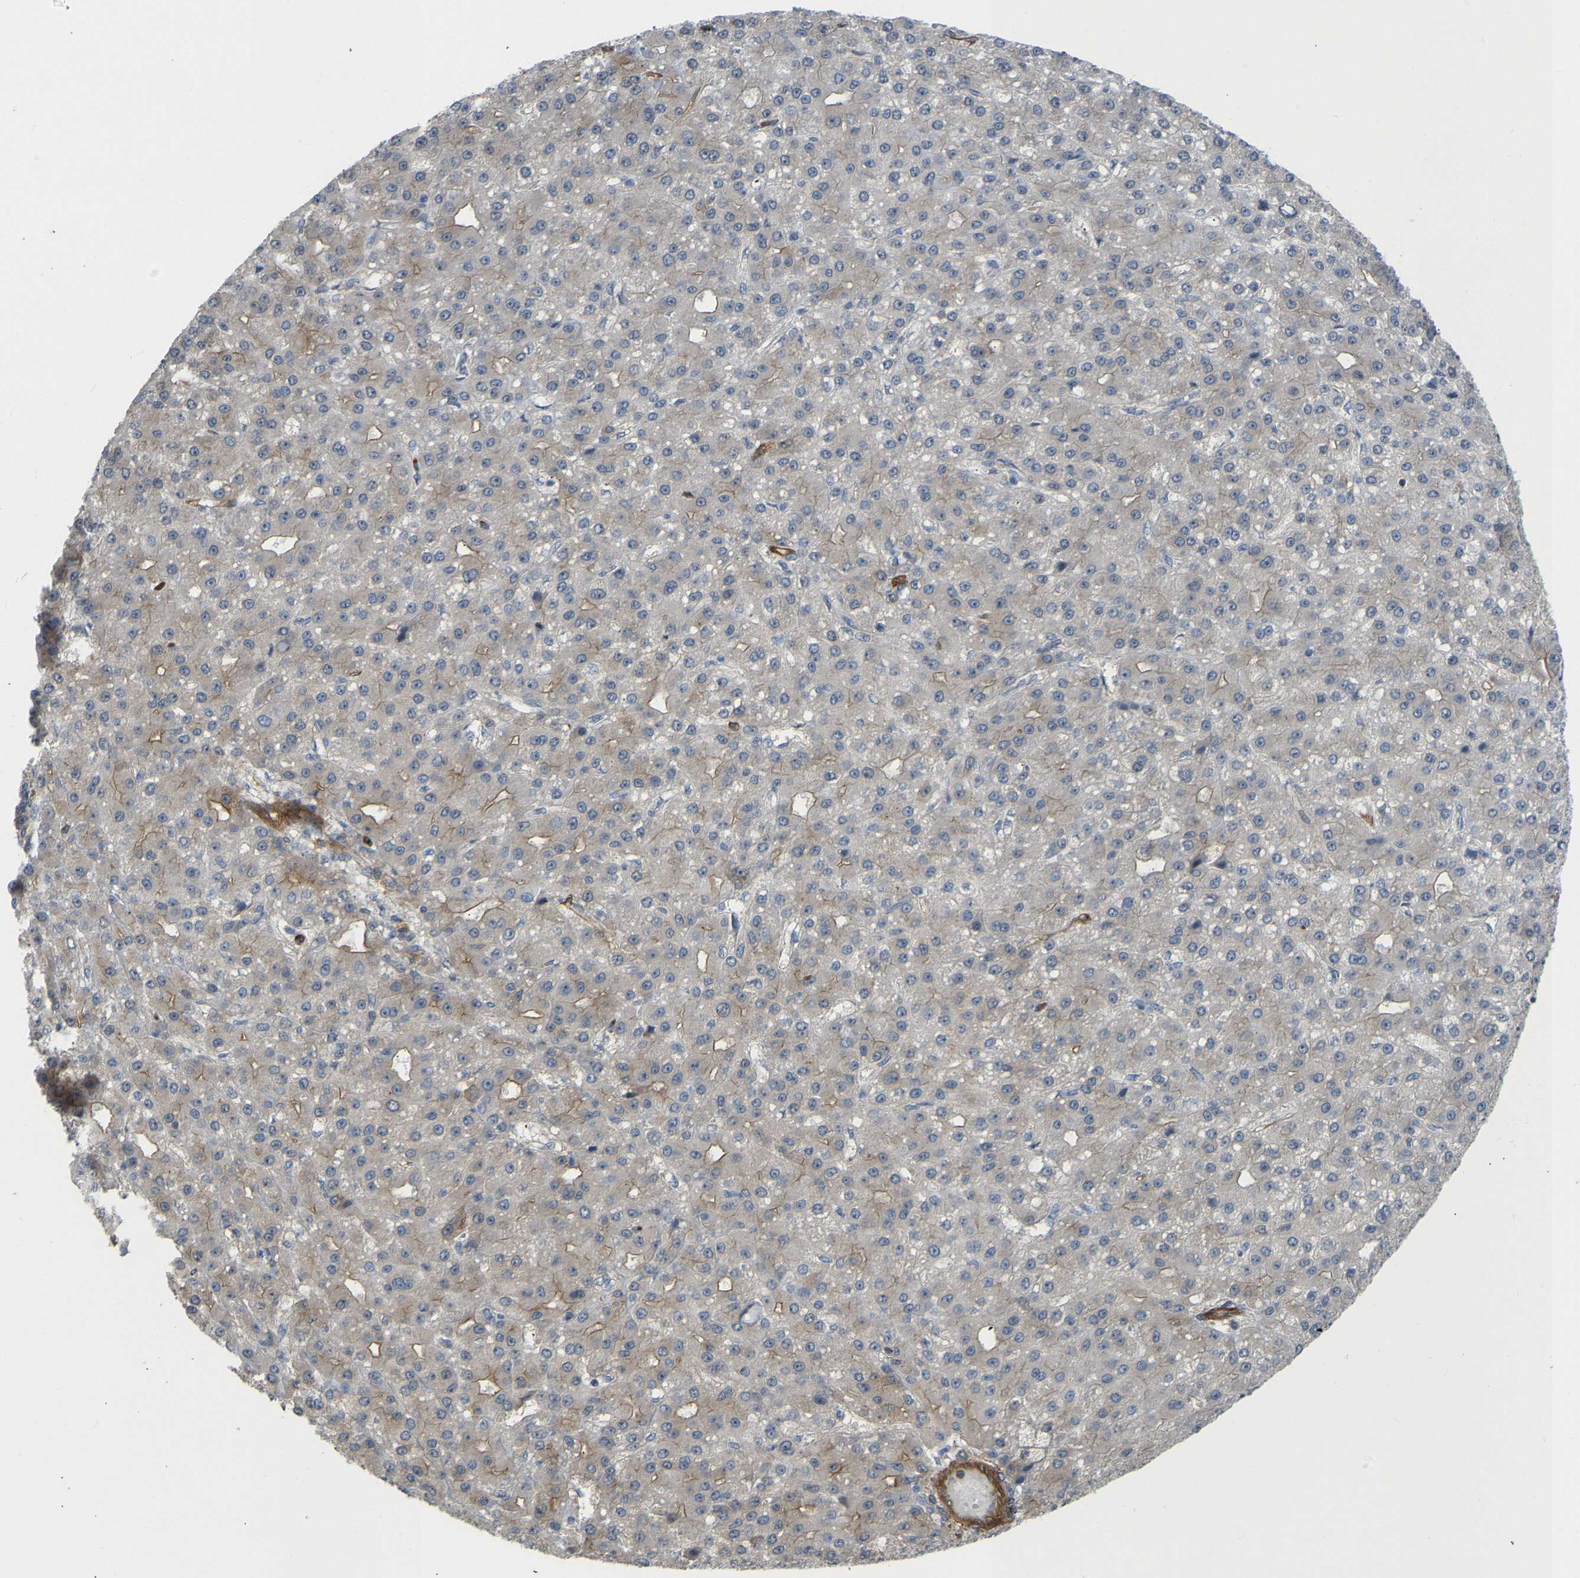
{"staining": {"intensity": "weak", "quantity": "25%-75%", "location": "cytoplasmic/membranous"}, "tissue": "liver cancer", "cell_type": "Tumor cells", "image_type": "cancer", "snomed": [{"axis": "morphology", "description": "Carcinoma, Hepatocellular, NOS"}, {"axis": "topography", "description": "Liver"}], "caption": "Protein staining of liver cancer tissue exhibits weak cytoplasmic/membranous positivity in about 25%-75% of tumor cells.", "gene": "KIAA1671", "patient": {"sex": "male", "age": 67}}